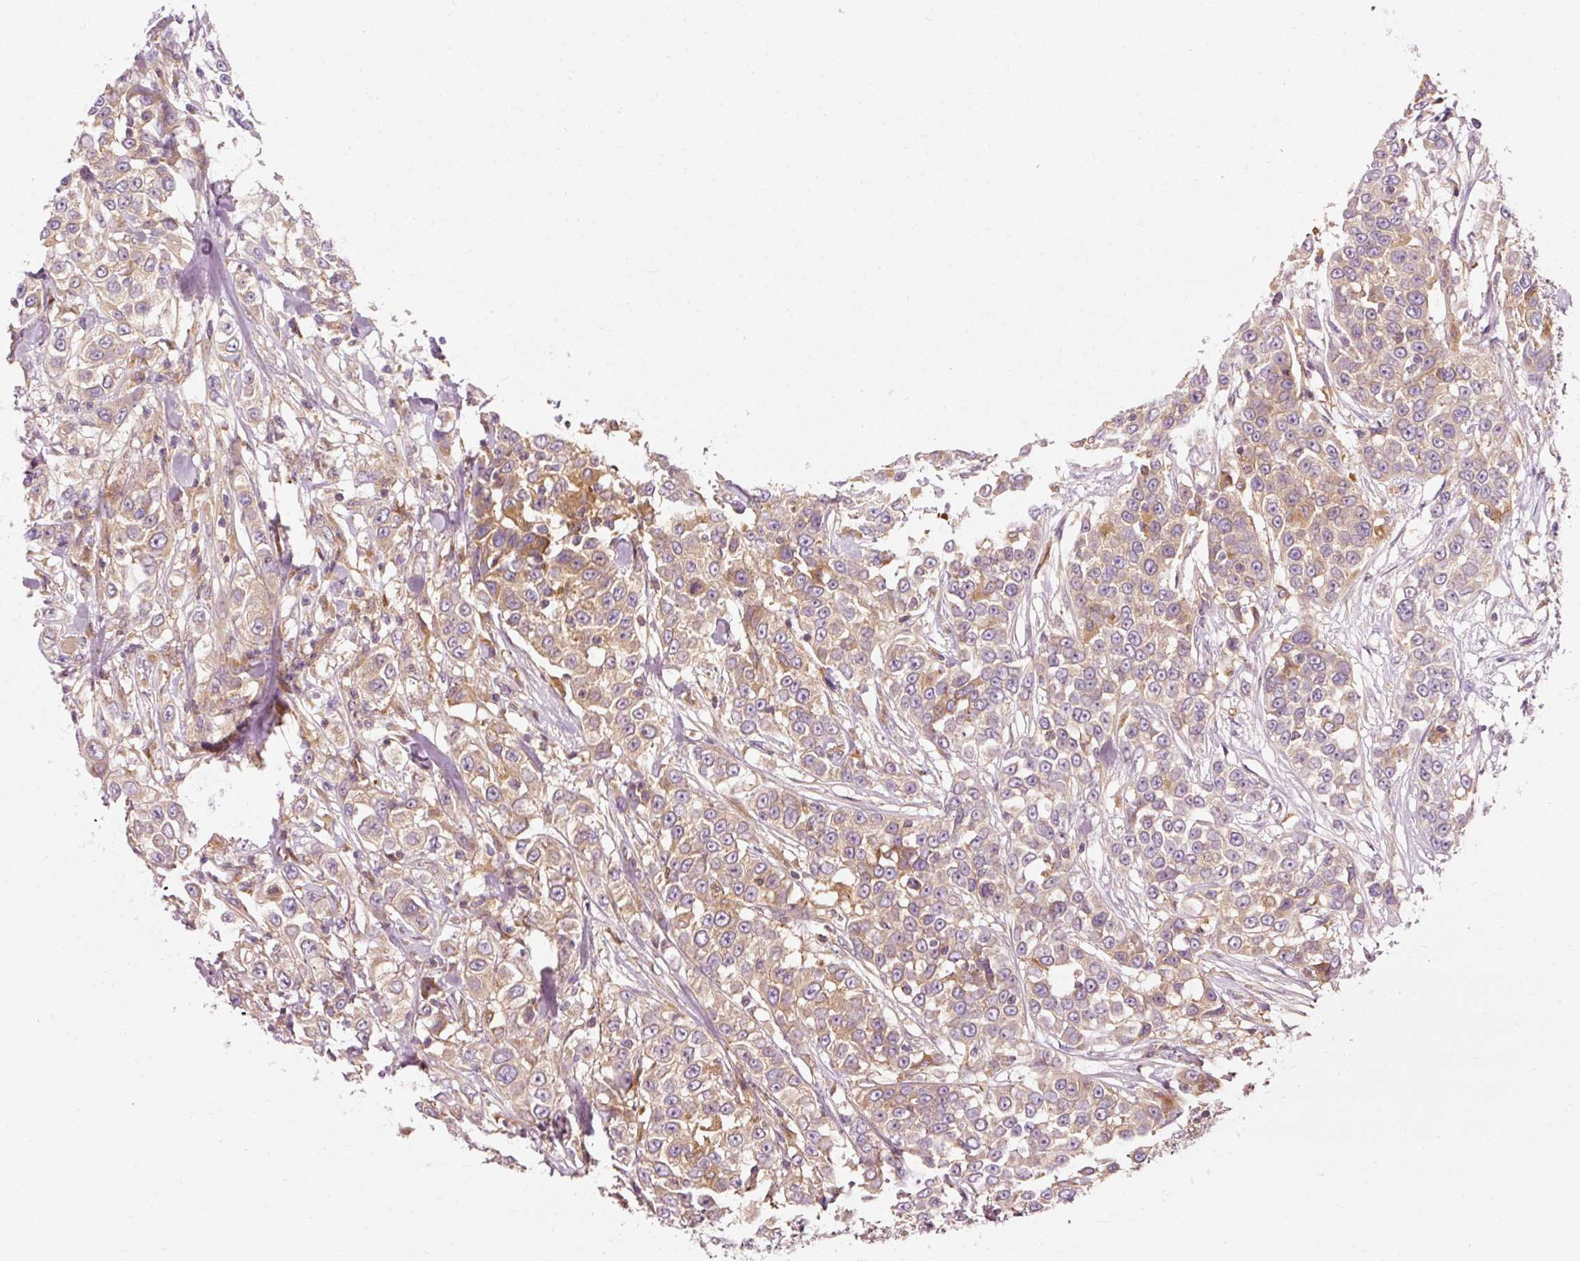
{"staining": {"intensity": "moderate", "quantity": "25%-75%", "location": "cytoplasmic/membranous"}, "tissue": "urothelial cancer", "cell_type": "Tumor cells", "image_type": "cancer", "snomed": [{"axis": "morphology", "description": "Urothelial carcinoma, High grade"}, {"axis": "topography", "description": "Urinary bladder"}], "caption": "Urothelial cancer tissue shows moderate cytoplasmic/membranous positivity in approximately 25%-75% of tumor cells", "gene": "NAPA", "patient": {"sex": "female", "age": 80}}